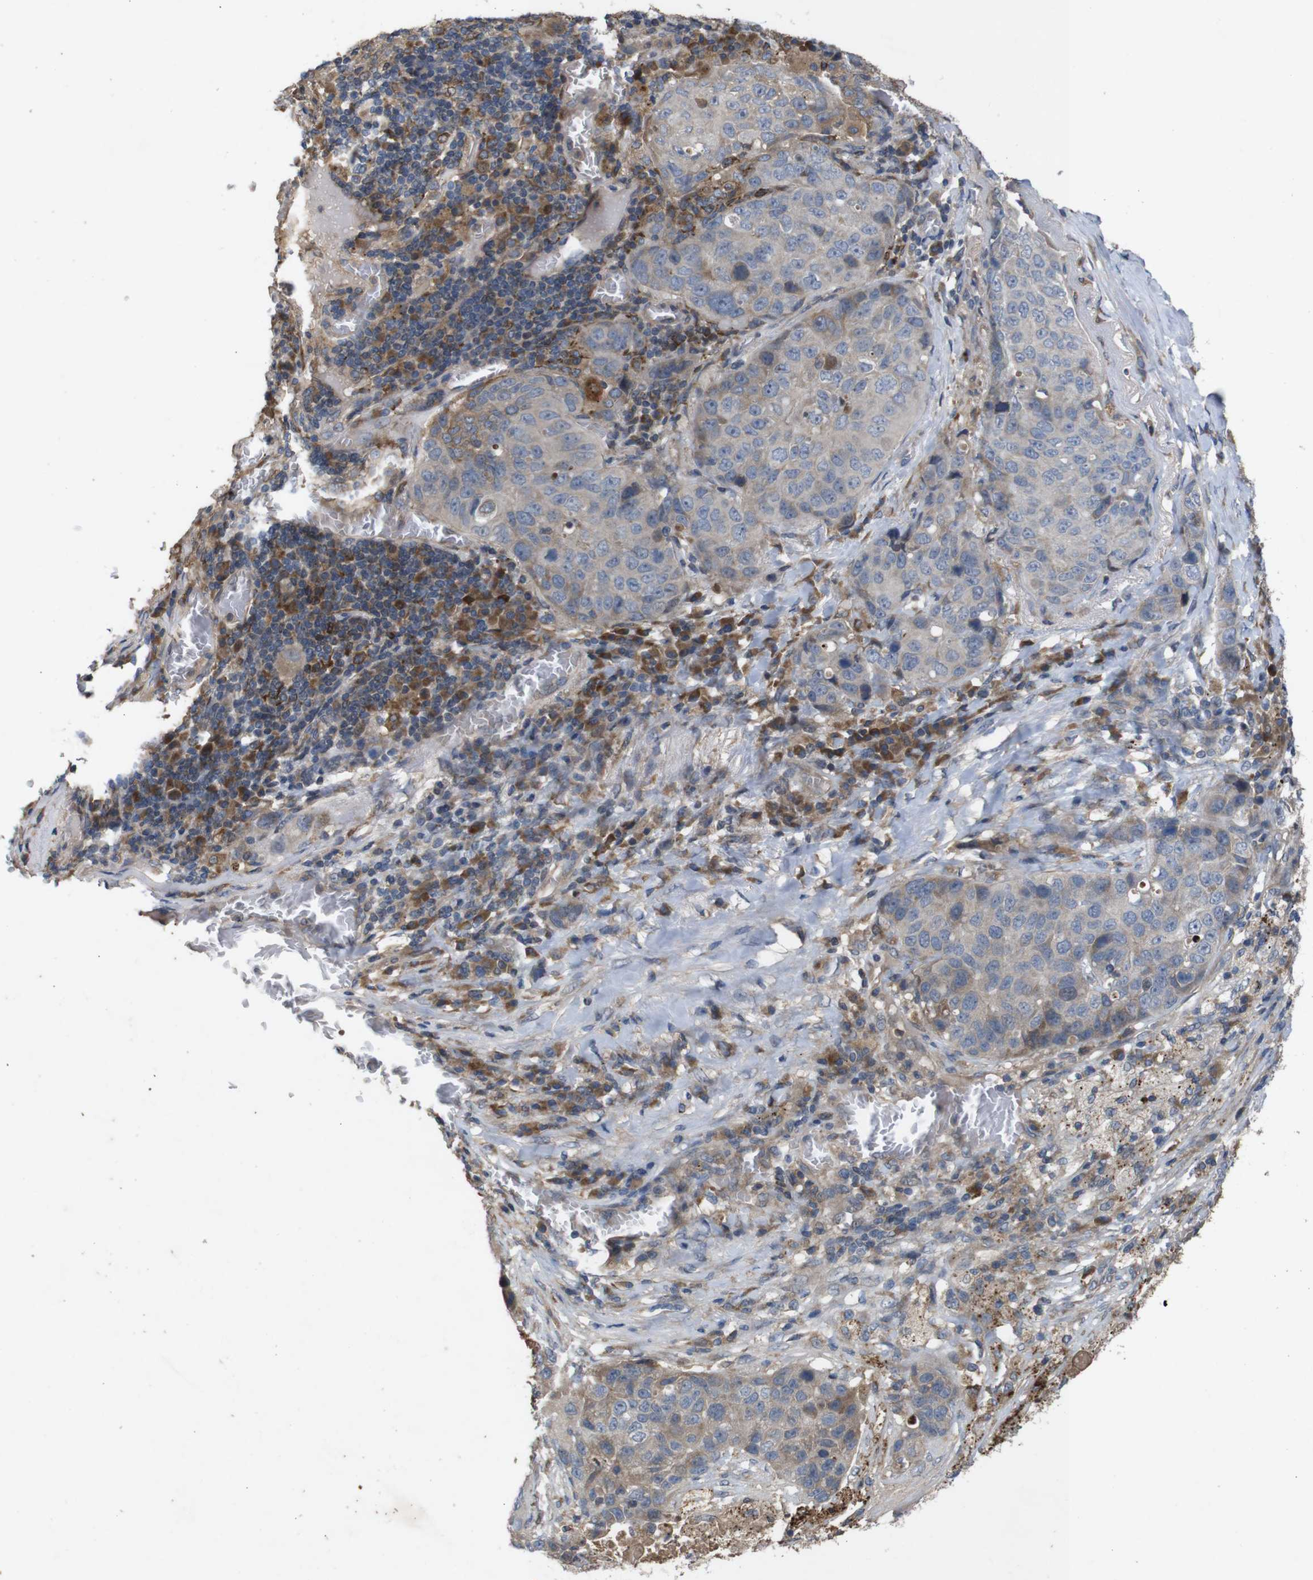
{"staining": {"intensity": "weak", "quantity": "<25%", "location": "cytoplasmic/membranous"}, "tissue": "lung cancer", "cell_type": "Tumor cells", "image_type": "cancer", "snomed": [{"axis": "morphology", "description": "Squamous cell carcinoma, NOS"}, {"axis": "topography", "description": "Lung"}], "caption": "Lung cancer was stained to show a protein in brown. There is no significant staining in tumor cells.", "gene": "PTPN1", "patient": {"sex": "male", "age": 57}}